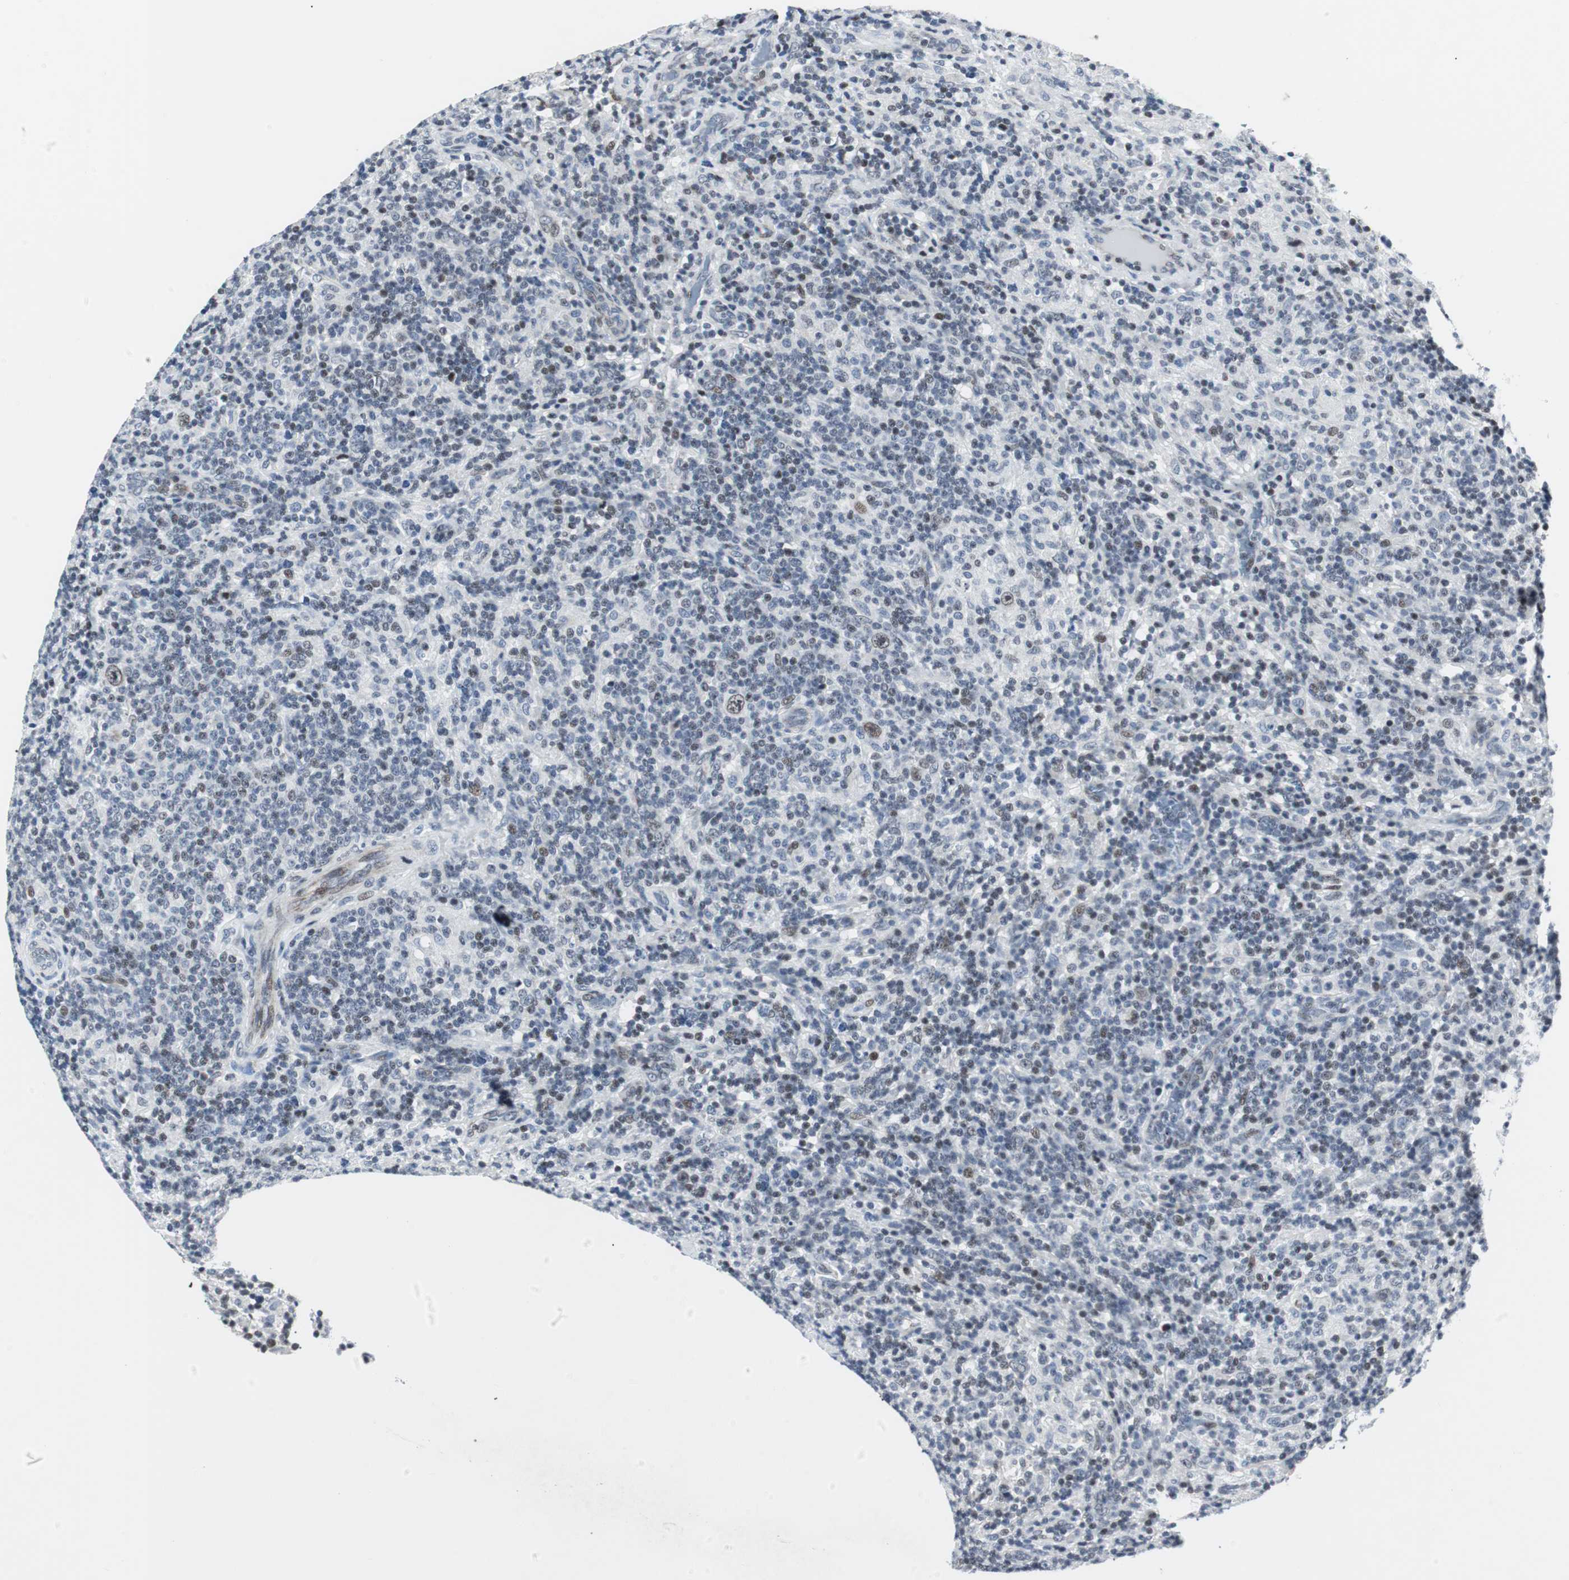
{"staining": {"intensity": "weak", "quantity": "25%-75%", "location": "nuclear"}, "tissue": "lymphoma", "cell_type": "Tumor cells", "image_type": "cancer", "snomed": [{"axis": "morphology", "description": "Hodgkin's disease, NOS"}, {"axis": "topography", "description": "Lymph node"}], "caption": "A histopathology image of Hodgkin's disease stained for a protein demonstrates weak nuclear brown staining in tumor cells.", "gene": "MTA1", "patient": {"sex": "male", "age": 70}}